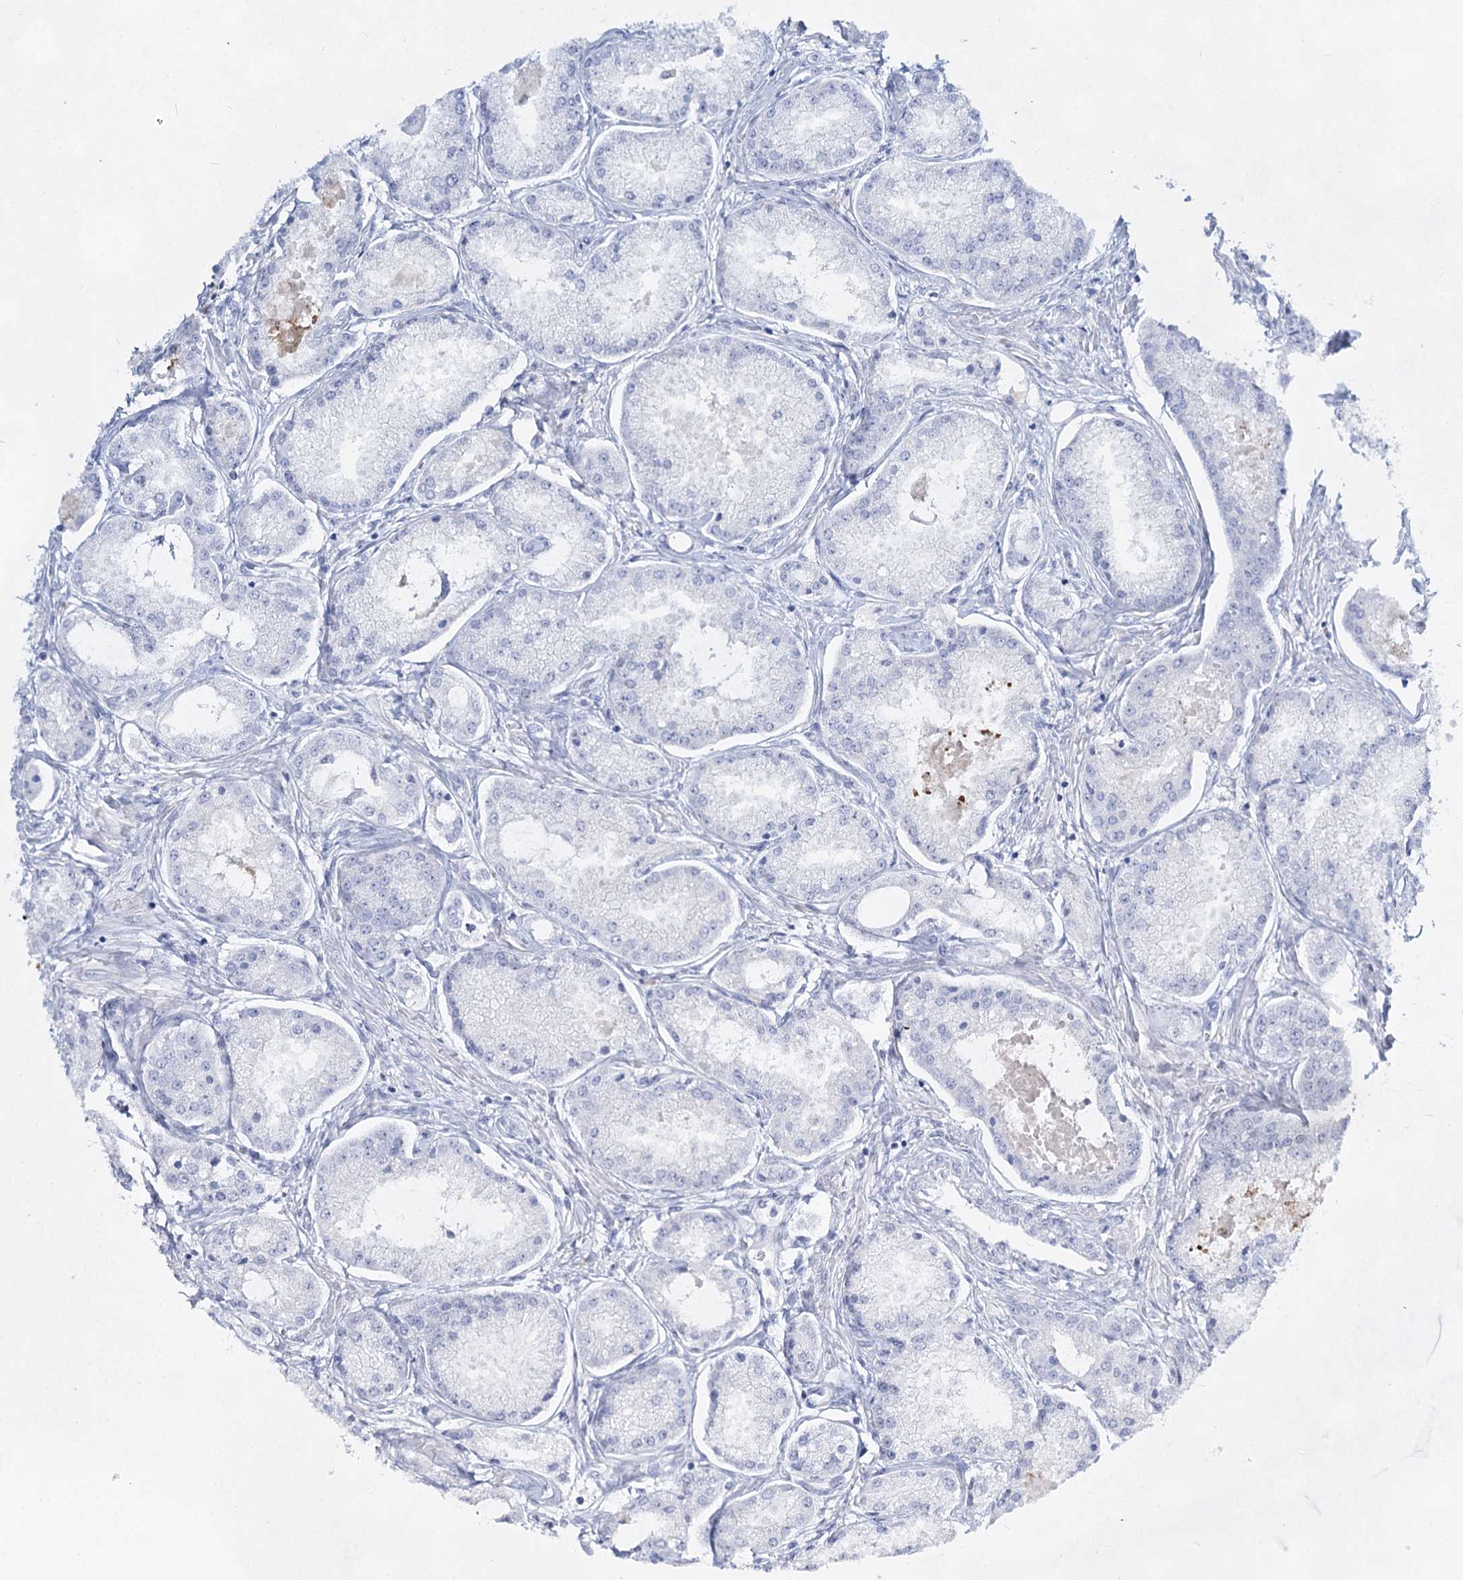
{"staining": {"intensity": "negative", "quantity": "none", "location": "none"}, "tissue": "prostate cancer", "cell_type": "Tumor cells", "image_type": "cancer", "snomed": [{"axis": "morphology", "description": "Adenocarcinoma, Low grade"}, {"axis": "topography", "description": "Prostate"}], "caption": "Tumor cells show no significant positivity in adenocarcinoma (low-grade) (prostate).", "gene": "SLC17A2", "patient": {"sex": "male", "age": 68}}